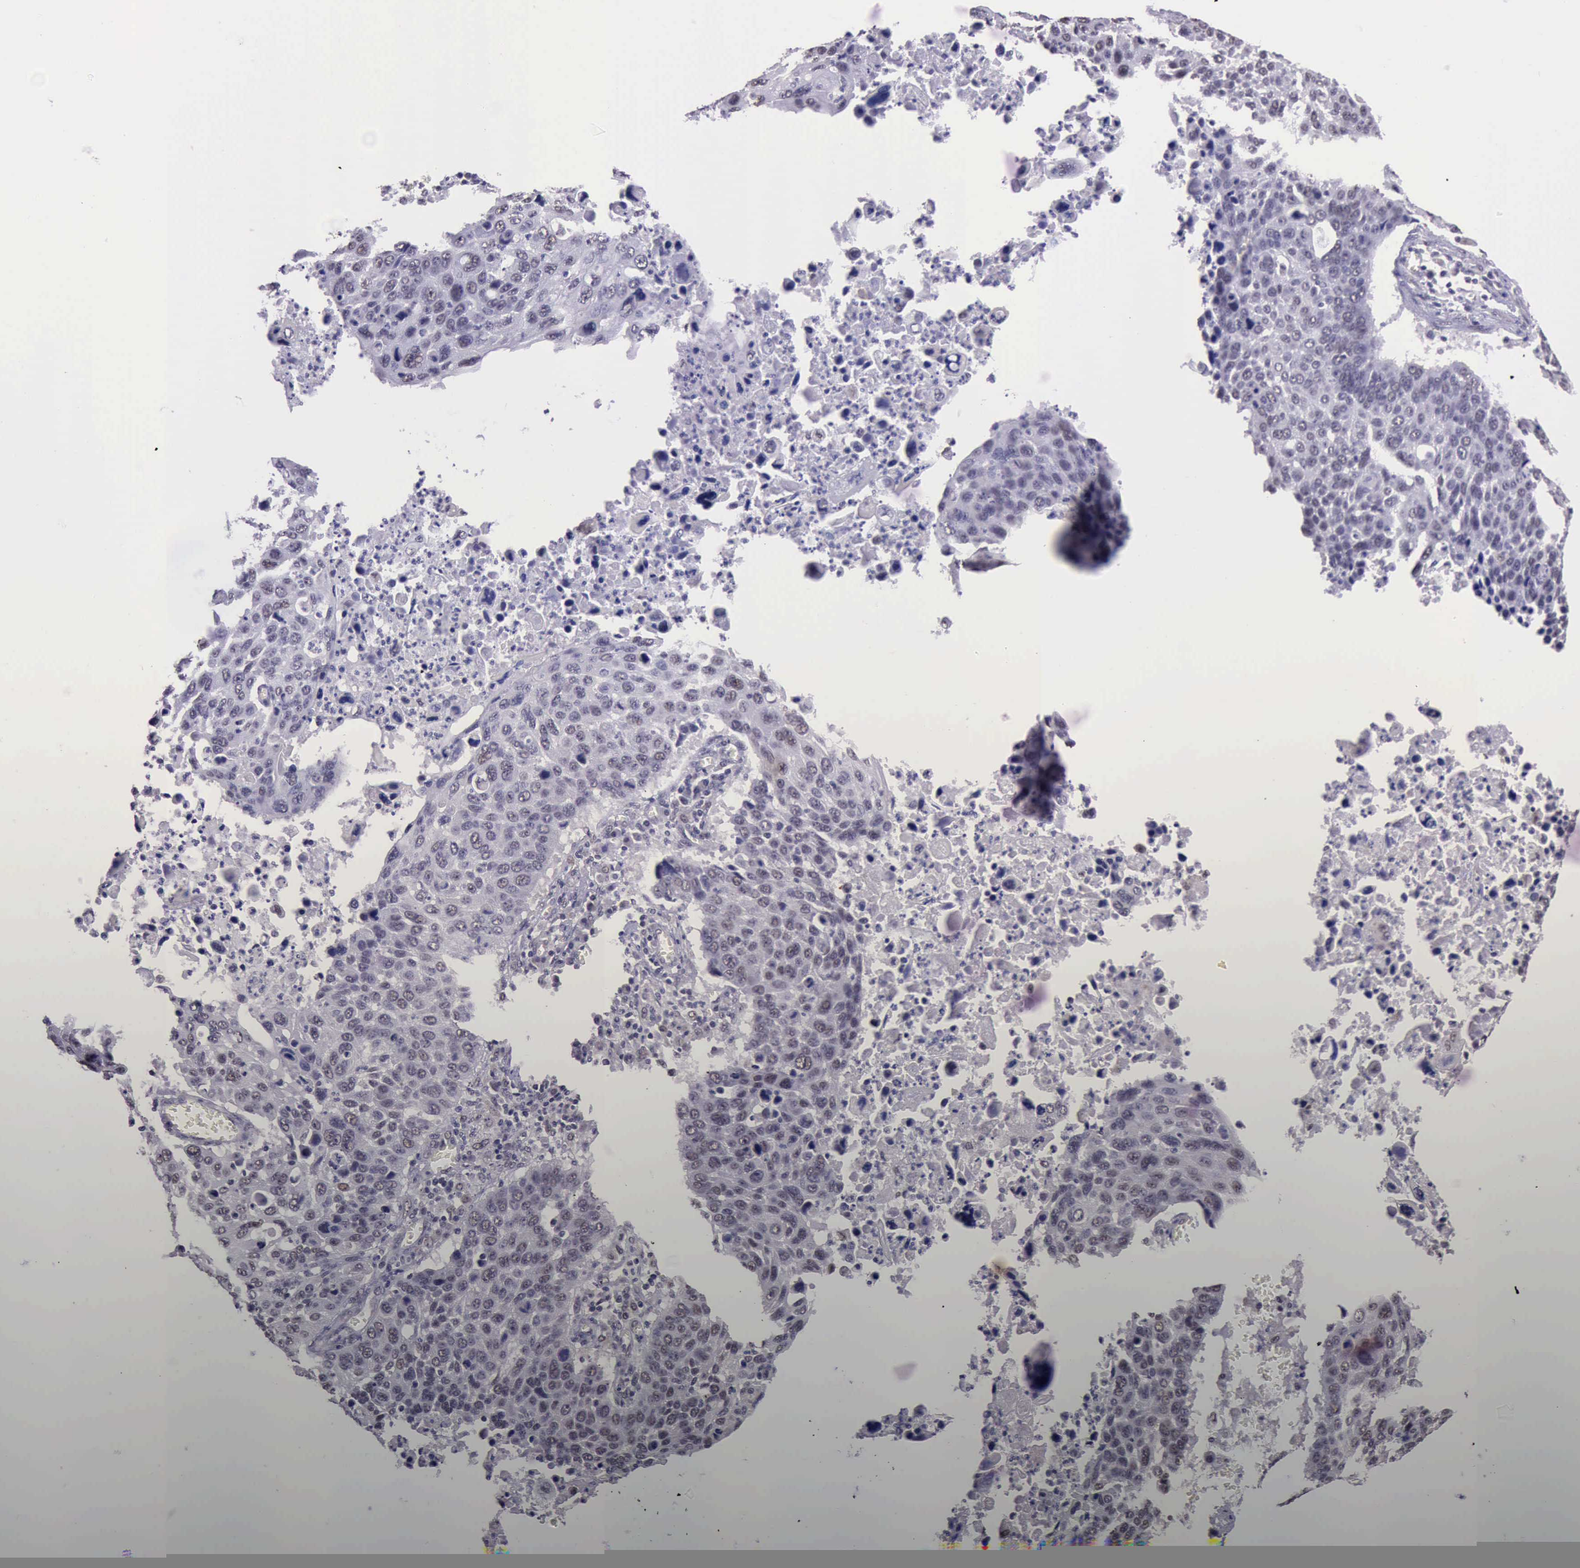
{"staining": {"intensity": "weak", "quantity": "25%-75%", "location": "nuclear"}, "tissue": "lung cancer", "cell_type": "Tumor cells", "image_type": "cancer", "snomed": [{"axis": "morphology", "description": "Squamous cell carcinoma, NOS"}, {"axis": "topography", "description": "Lung"}], "caption": "Immunohistochemical staining of lung squamous cell carcinoma reveals low levels of weak nuclear positivity in approximately 25%-75% of tumor cells. Using DAB (brown) and hematoxylin (blue) stains, captured at high magnification using brightfield microscopy.", "gene": "PRPF39", "patient": {"sex": "male", "age": 68}}